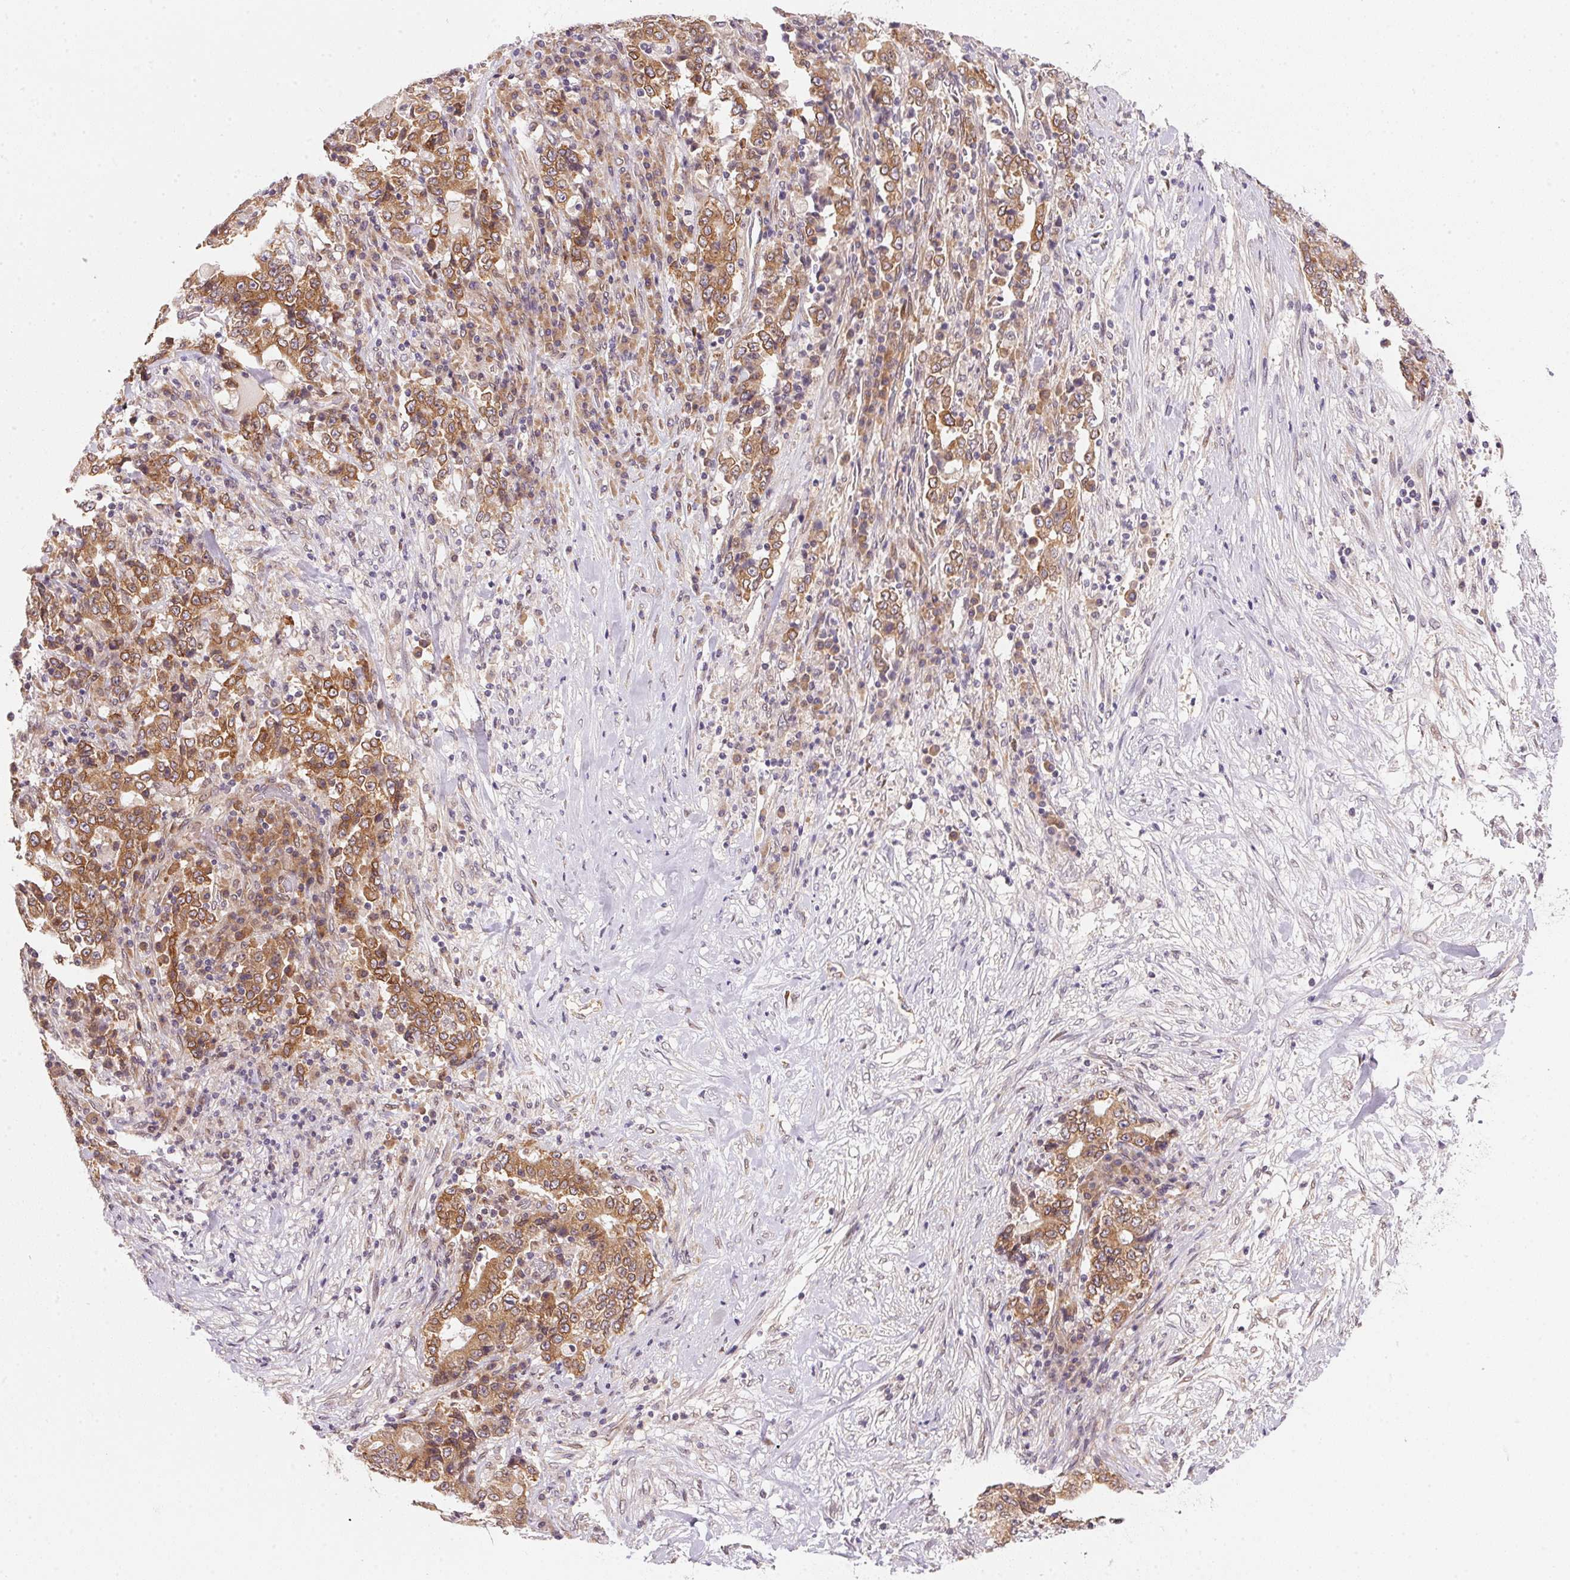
{"staining": {"intensity": "moderate", "quantity": ">75%", "location": "cytoplasmic/membranous"}, "tissue": "stomach cancer", "cell_type": "Tumor cells", "image_type": "cancer", "snomed": [{"axis": "morphology", "description": "Normal tissue, NOS"}, {"axis": "morphology", "description": "Adenocarcinoma, NOS"}, {"axis": "topography", "description": "Stomach, upper"}, {"axis": "topography", "description": "Stomach"}], "caption": "Adenocarcinoma (stomach) stained for a protein (brown) demonstrates moderate cytoplasmic/membranous positive expression in approximately >75% of tumor cells.", "gene": "EI24", "patient": {"sex": "male", "age": 59}}